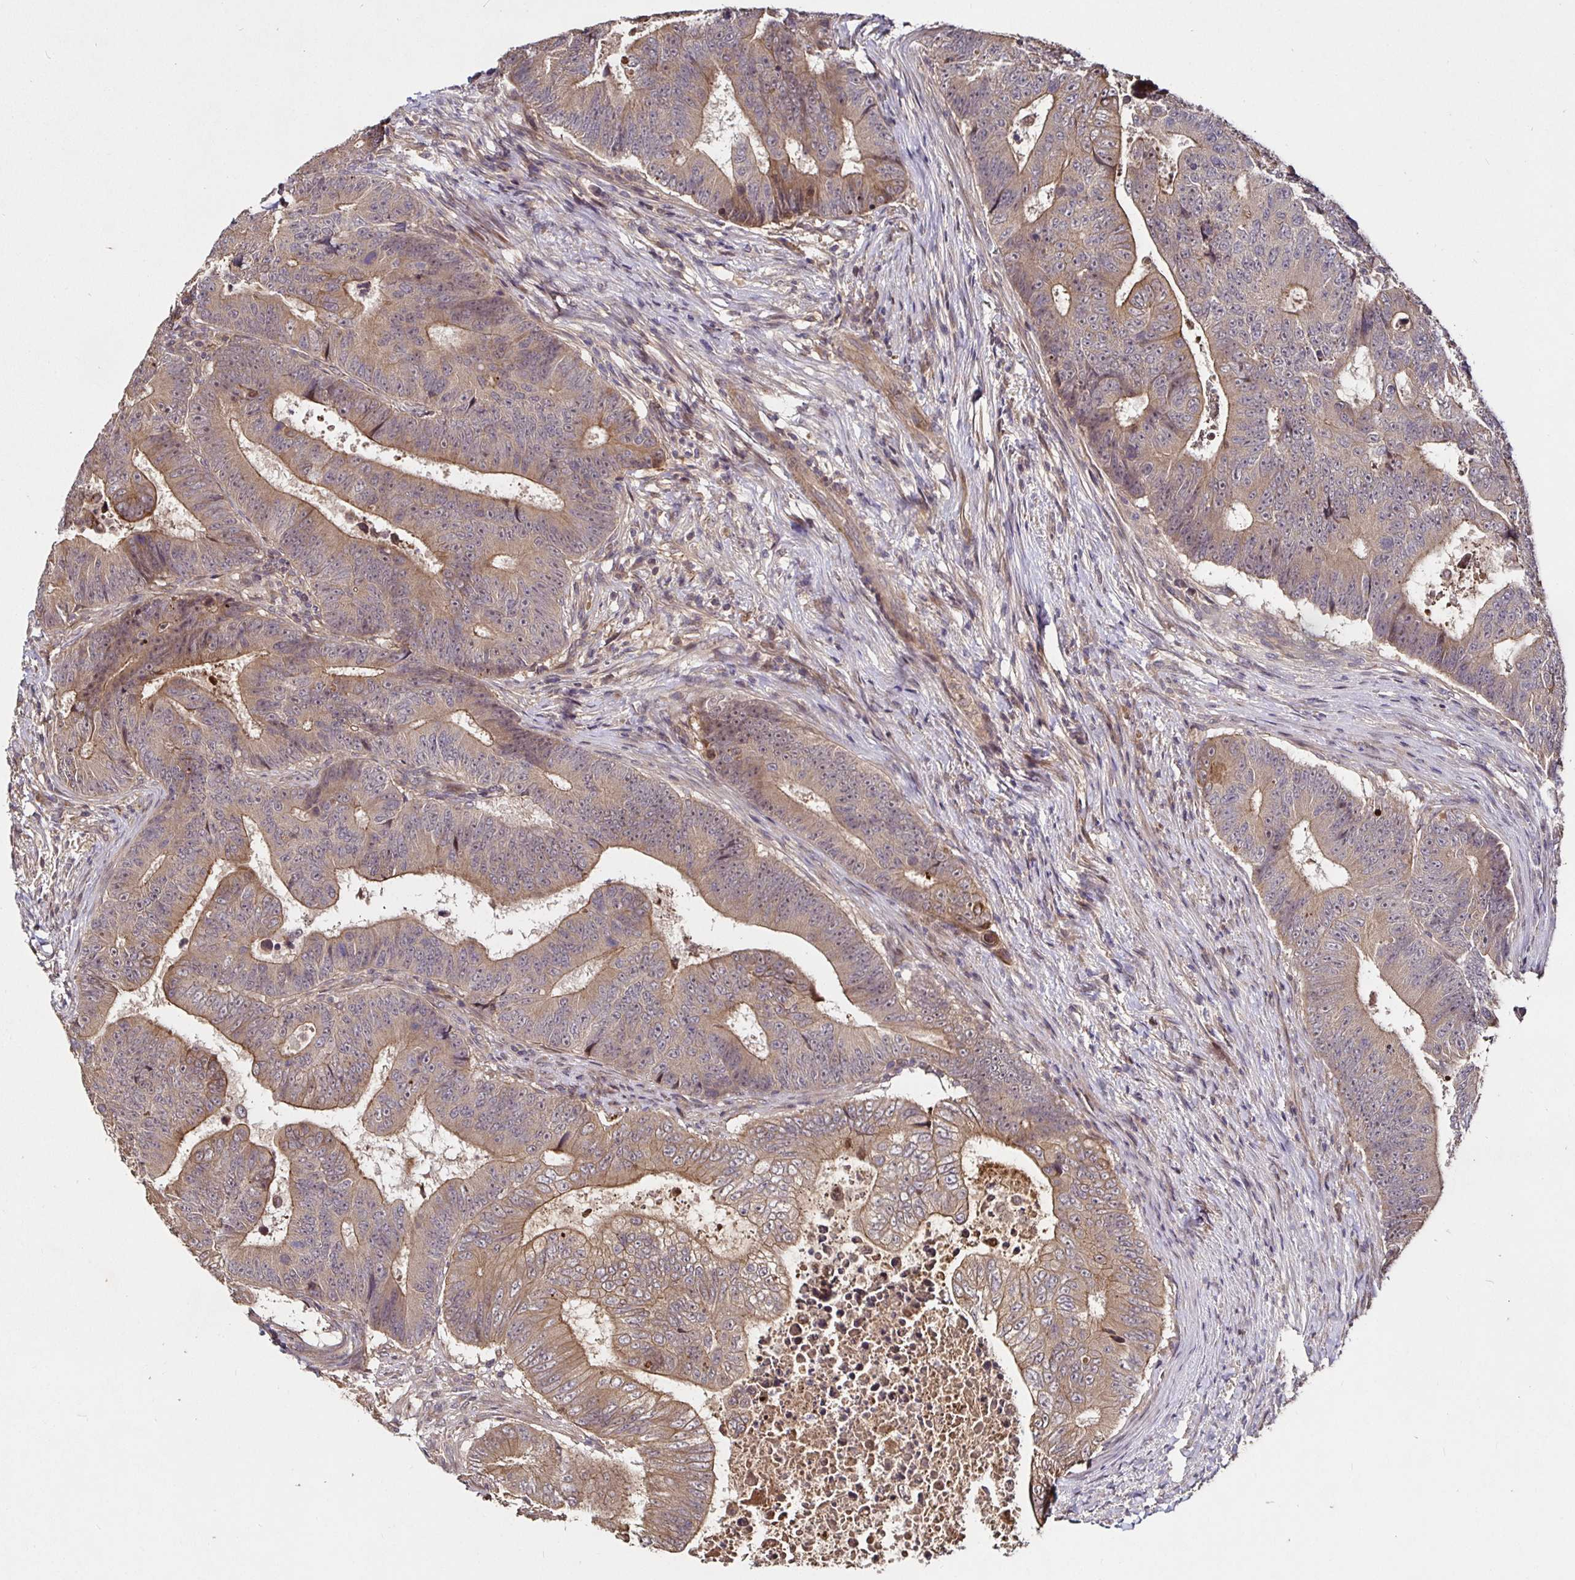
{"staining": {"intensity": "moderate", "quantity": "25%-75%", "location": "cytoplasmic/membranous"}, "tissue": "colorectal cancer", "cell_type": "Tumor cells", "image_type": "cancer", "snomed": [{"axis": "morphology", "description": "Adenocarcinoma, NOS"}, {"axis": "topography", "description": "Colon"}], "caption": "High-magnification brightfield microscopy of adenocarcinoma (colorectal) stained with DAB (3,3'-diaminobenzidine) (brown) and counterstained with hematoxylin (blue). tumor cells exhibit moderate cytoplasmic/membranous positivity is appreciated in approximately25%-75% of cells.", "gene": "SMYD3", "patient": {"sex": "female", "age": 48}}